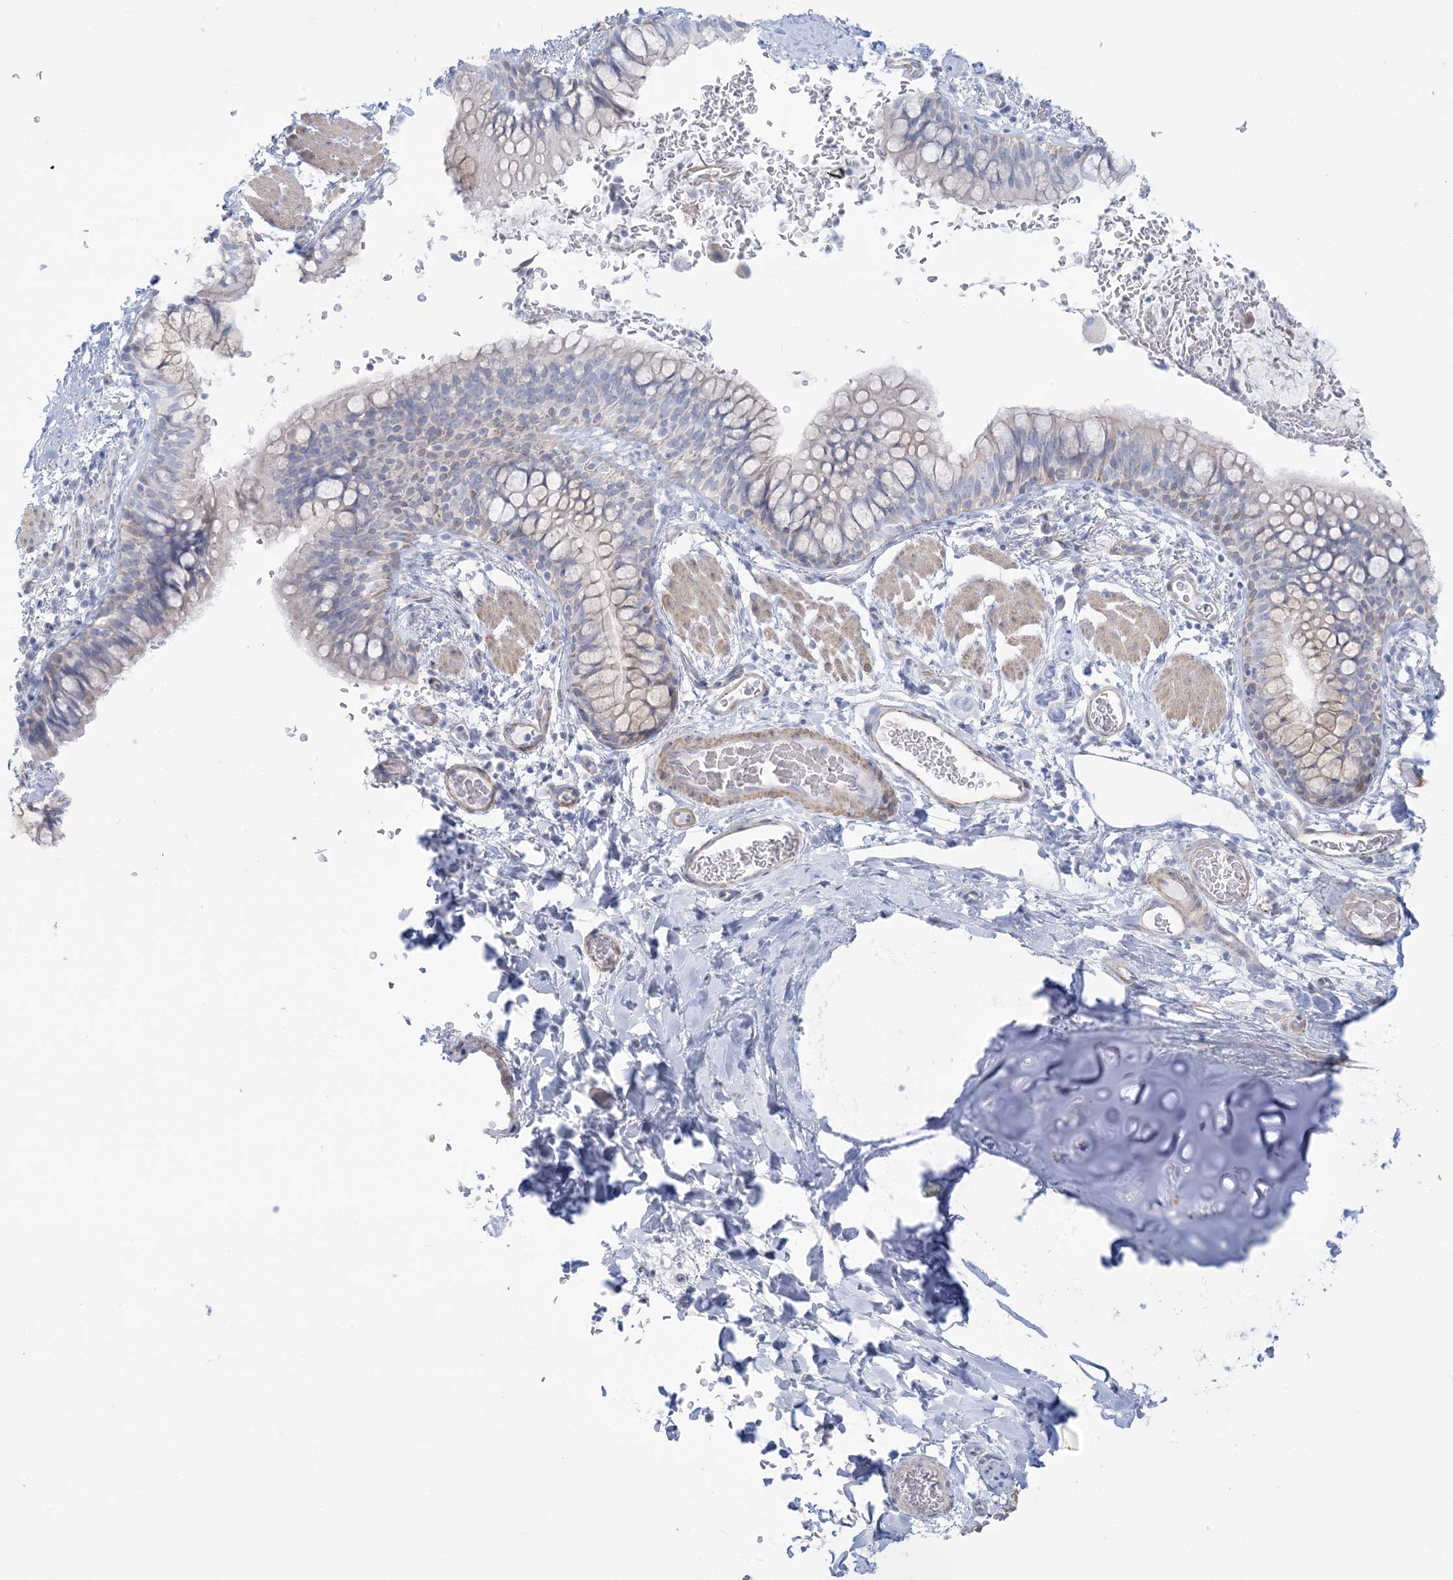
{"staining": {"intensity": "moderate", "quantity": "<25%", "location": "cytoplasmic/membranous"}, "tissue": "bronchus", "cell_type": "Respiratory epithelial cells", "image_type": "normal", "snomed": [{"axis": "morphology", "description": "Normal tissue, NOS"}, {"axis": "topography", "description": "Cartilage tissue"}, {"axis": "topography", "description": "Bronchus"}], "caption": "This image displays immunohistochemistry staining of benign bronchus, with low moderate cytoplasmic/membranous staining in approximately <25% of respiratory epithelial cells.", "gene": "AGXT", "patient": {"sex": "female", "age": 36}}